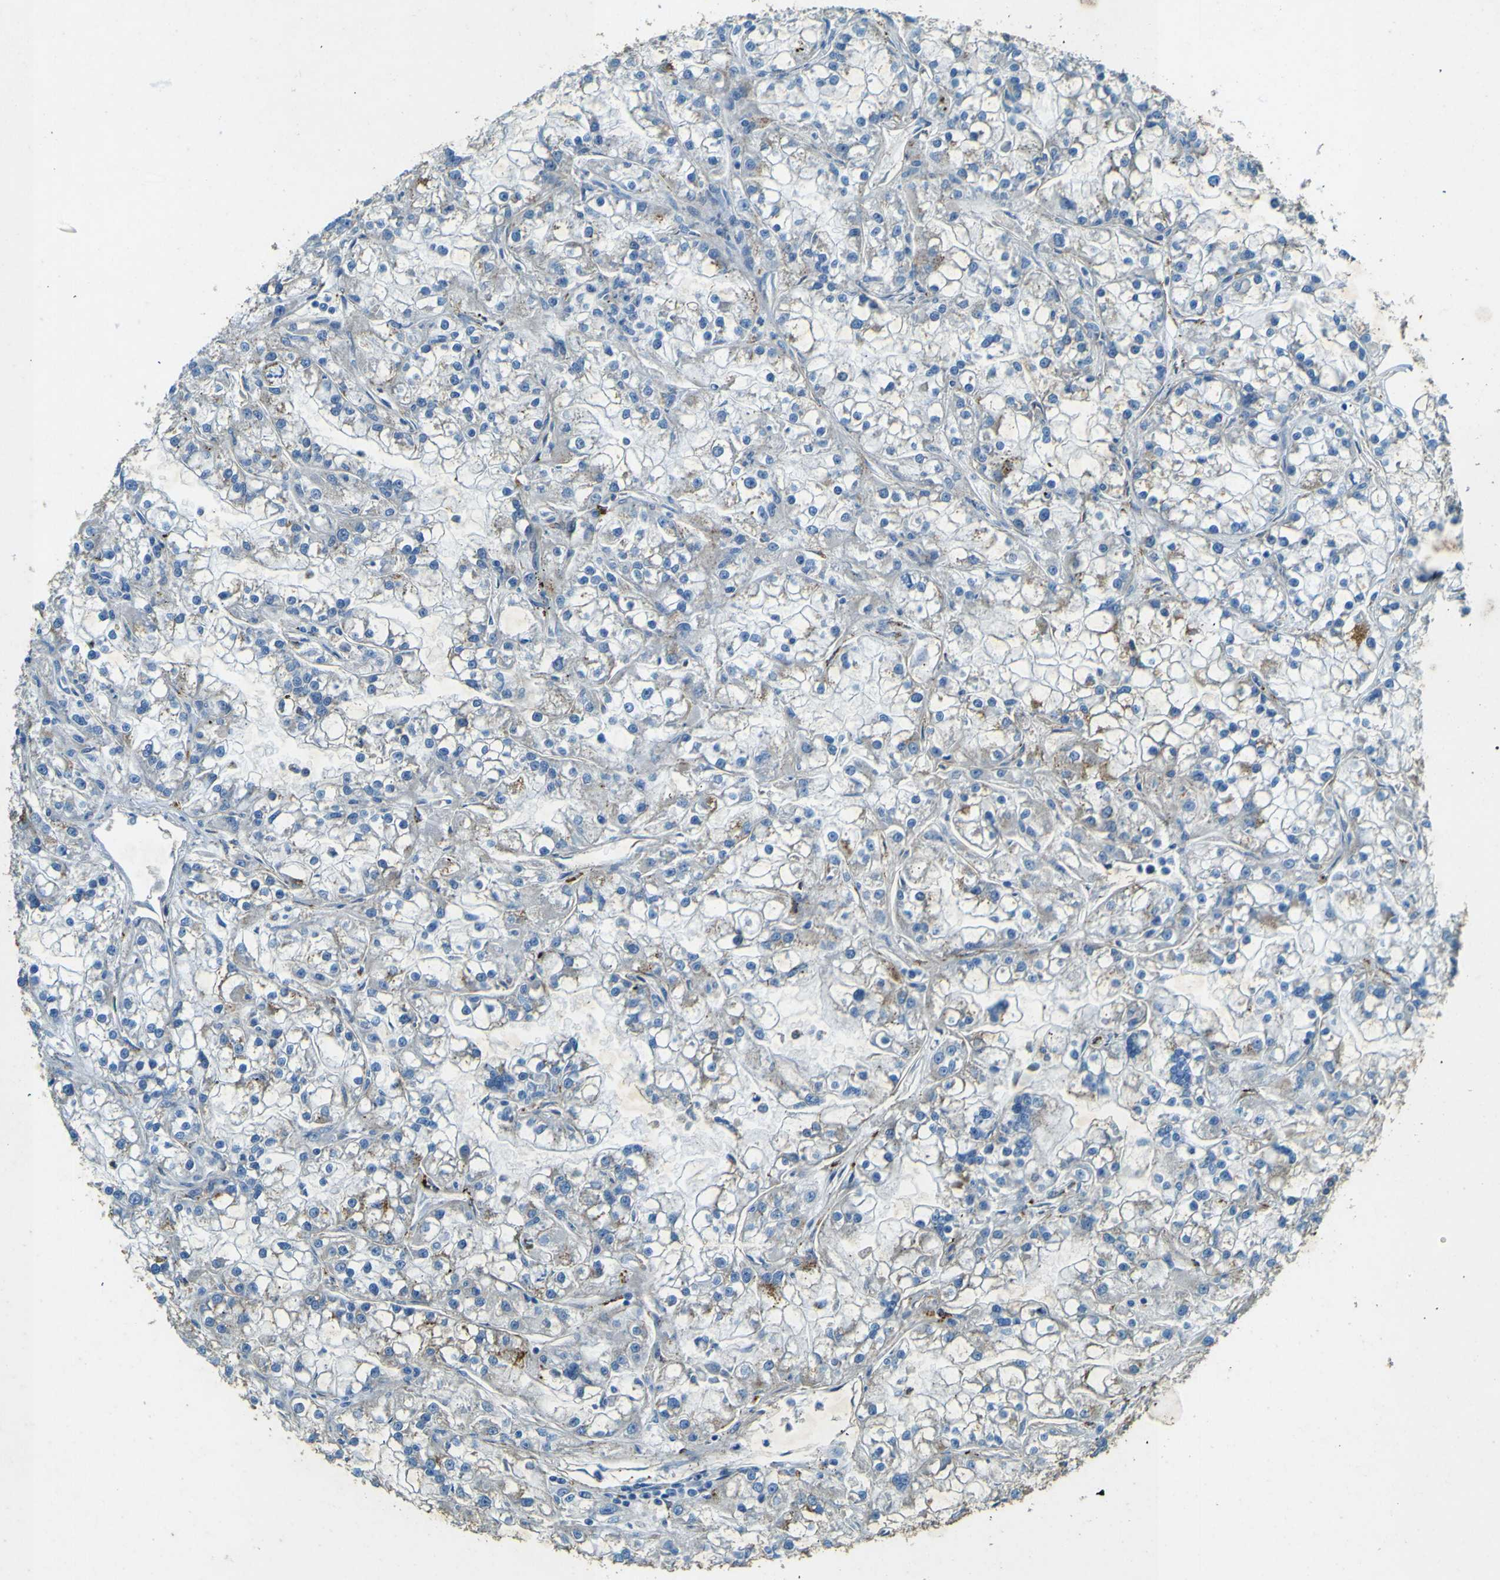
{"staining": {"intensity": "negative", "quantity": "none", "location": "none"}, "tissue": "renal cancer", "cell_type": "Tumor cells", "image_type": "cancer", "snomed": [{"axis": "morphology", "description": "Adenocarcinoma, NOS"}, {"axis": "topography", "description": "Kidney"}], "caption": "Human renal adenocarcinoma stained for a protein using immunohistochemistry shows no staining in tumor cells.", "gene": "PDE9A", "patient": {"sex": "female", "age": 52}}